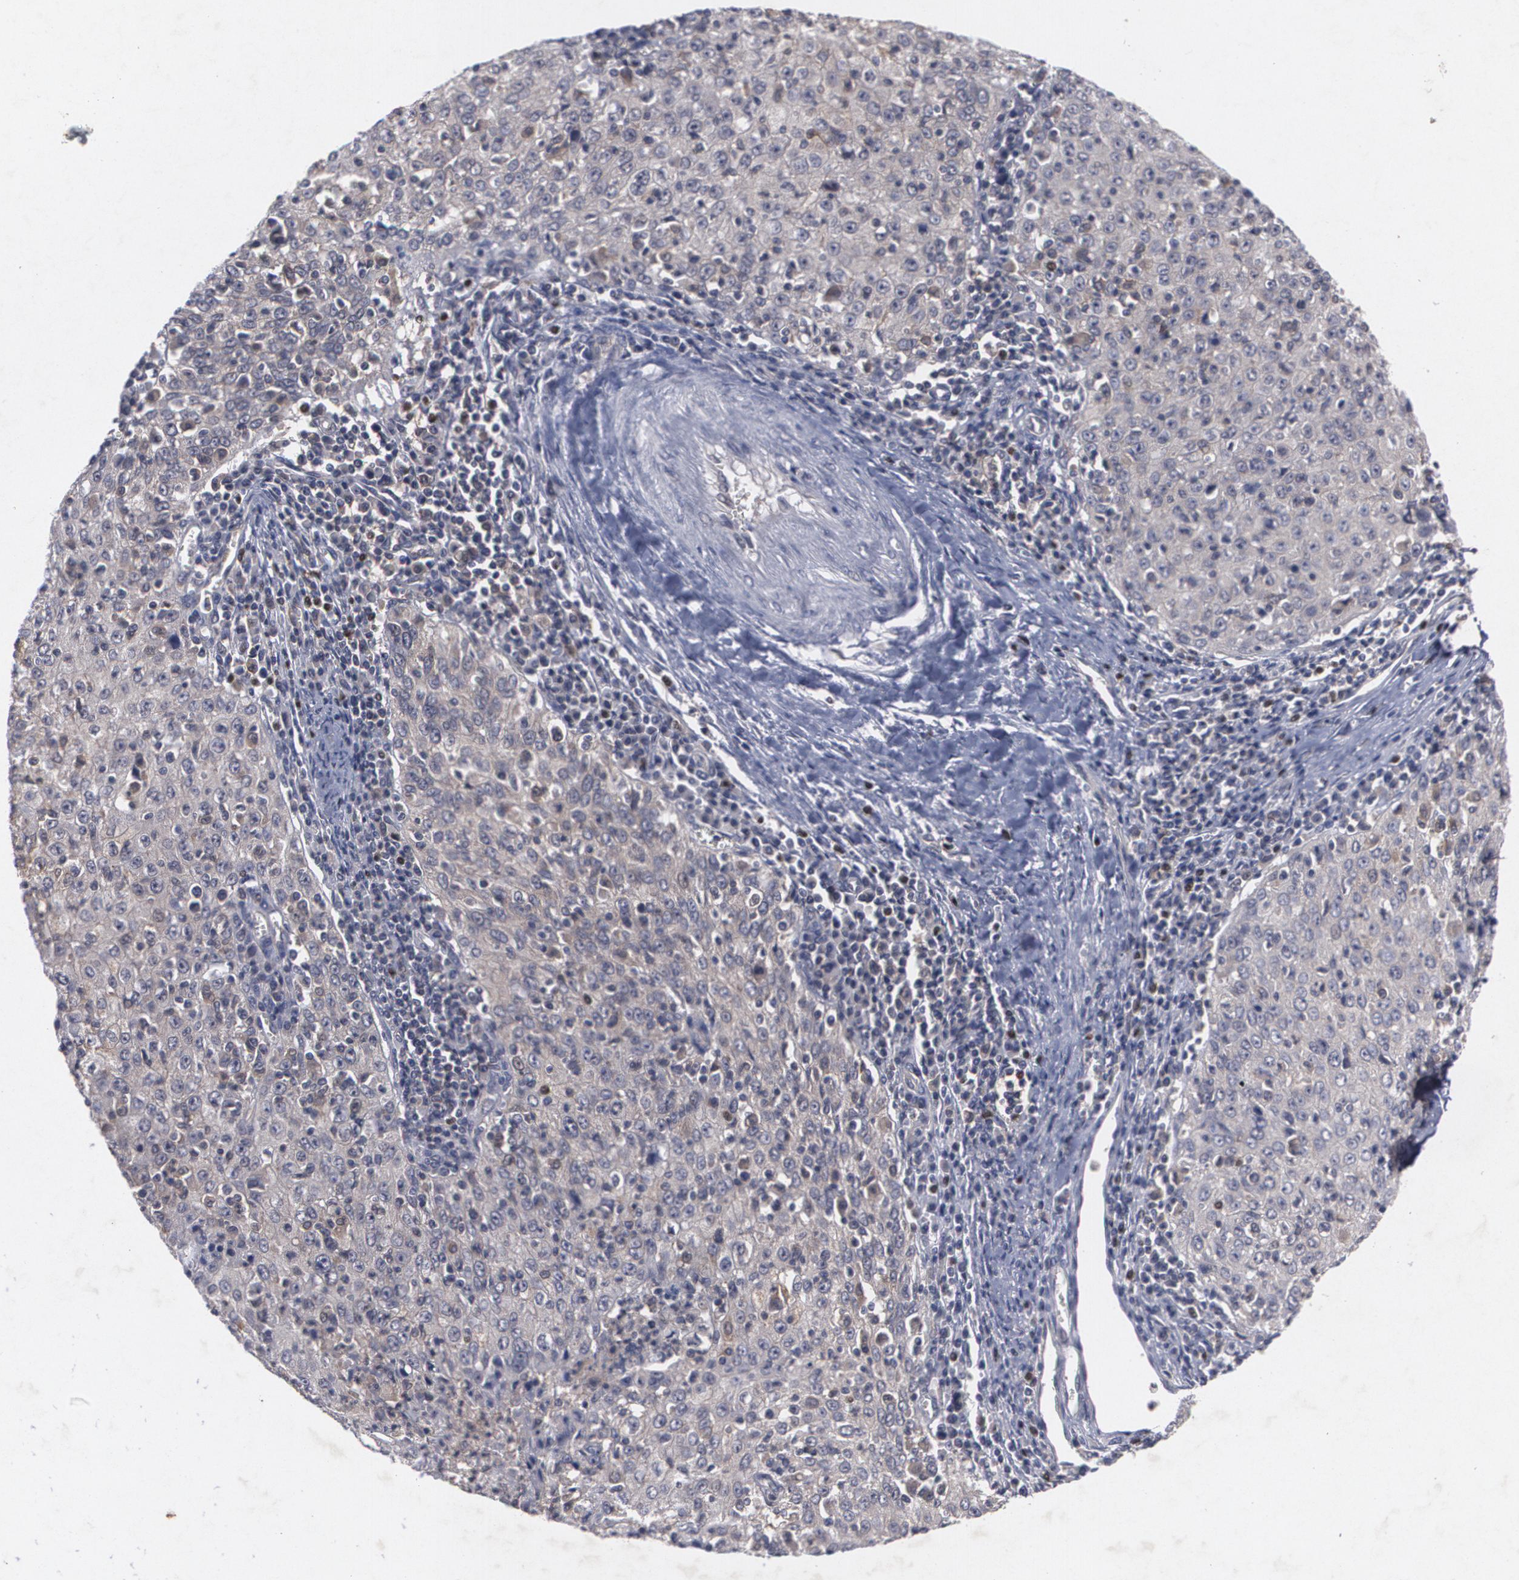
{"staining": {"intensity": "negative", "quantity": "none", "location": "none"}, "tissue": "cervical cancer", "cell_type": "Tumor cells", "image_type": "cancer", "snomed": [{"axis": "morphology", "description": "Squamous cell carcinoma, NOS"}, {"axis": "topography", "description": "Cervix"}], "caption": "Cervical cancer (squamous cell carcinoma) stained for a protein using immunohistochemistry demonstrates no positivity tumor cells.", "gene": "HTT", "patient": {"sex": "female", "age": 27}}